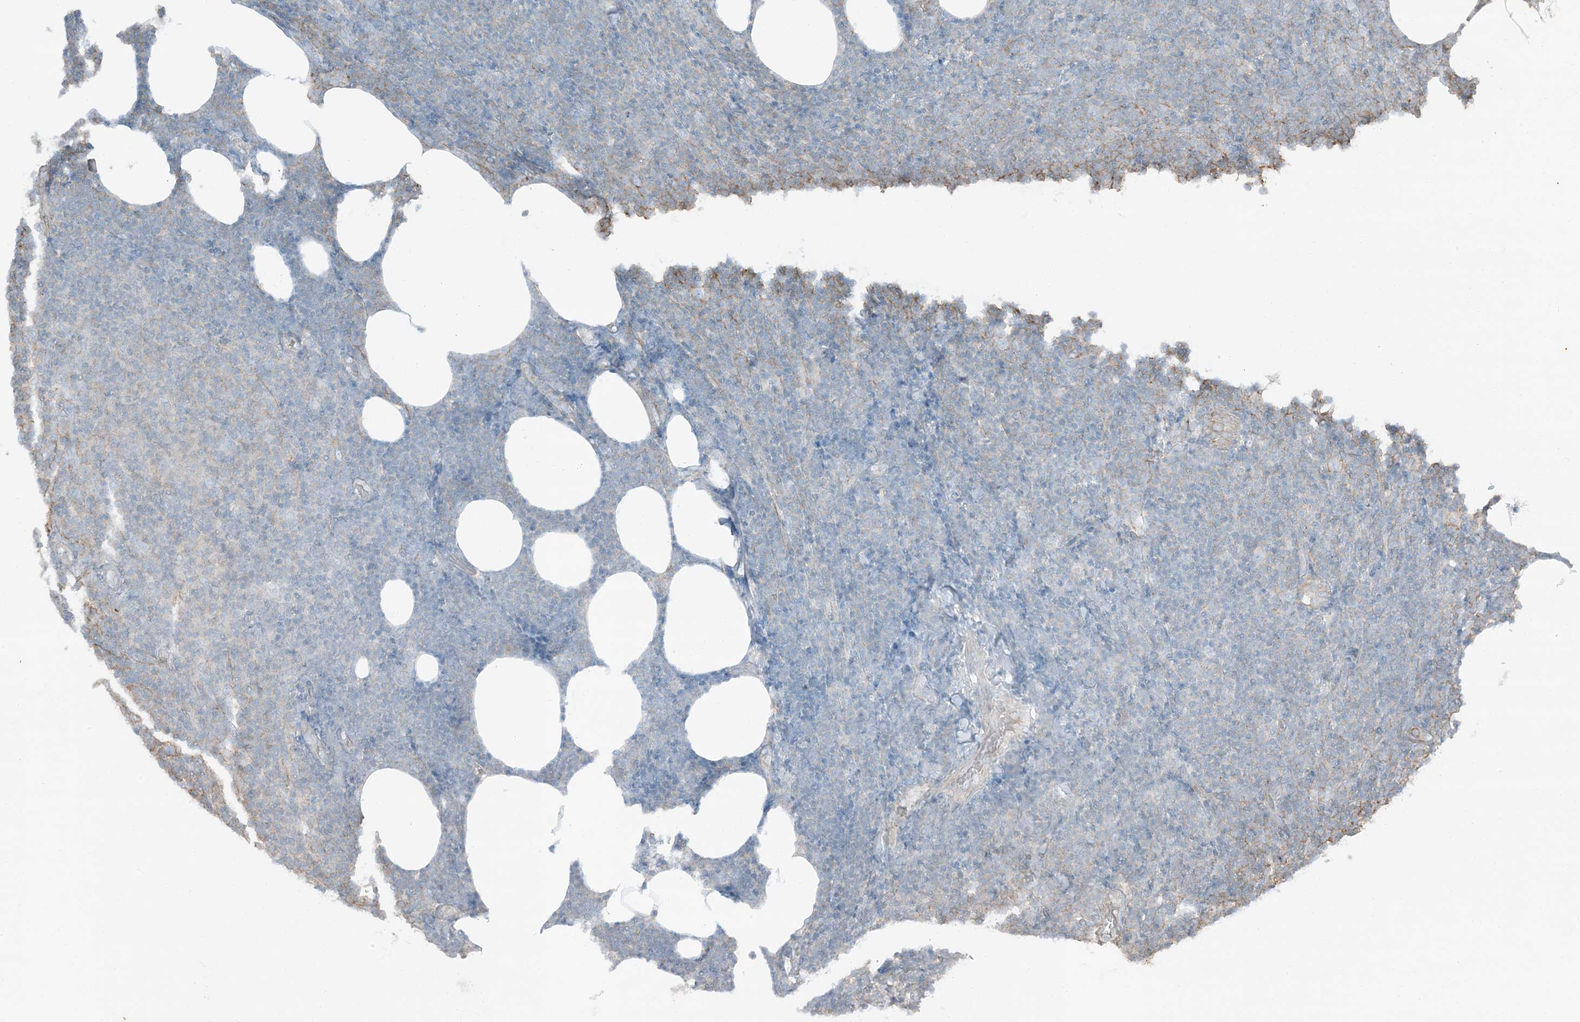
{"staining": {"intensity": "negative", "quantity": "none", "location": "none"}, "tissue": "lymphoma", "cell_type": "Tumor cells", "image_type": "cancer", "snomed": [{"axis": "morphology", "description": "Malignant lymphoma, non-Hodgkin's type, Low grade"}, {"axis": "topography", "description": "Lymph node"}], "caption": "This is an immunohistochemistry (IHC) histopathology image of low-grade malignant lymphoma, non-Hodgkin's type. There is no positivity in tumor cells.", "gene": "APOBEC3C", "patient": {"sex": "male", "age": 66}}